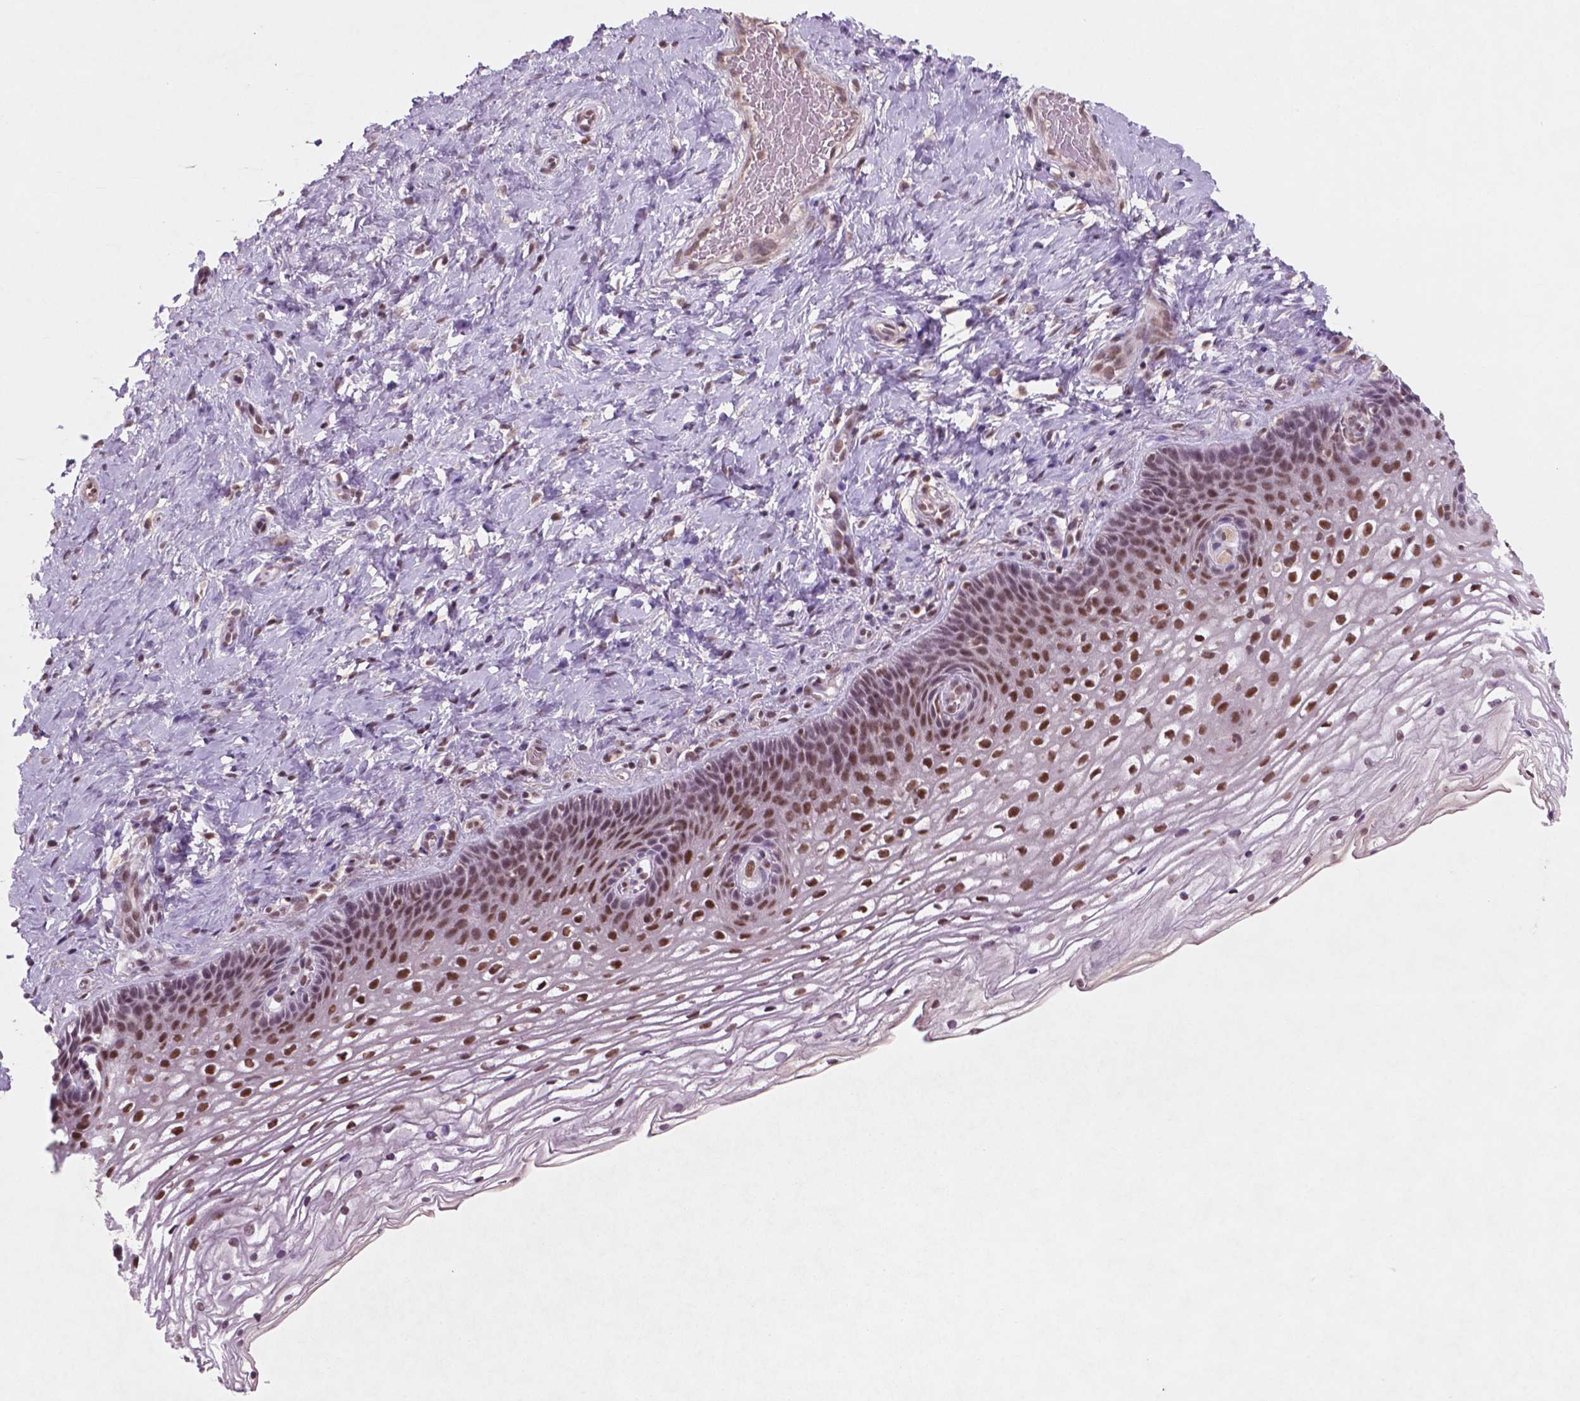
{"staining": {"intensity": "moderate", "quantity": ">75%", "location": "nuclear"}, "tissue": "cervix", "cell_type": "Glandular cells", "image_type": "normal", "snomed": [{"axis": "morphology", "description": "Normal tissue, NOS"}, {"axis": "topography", "description": "Cervix"}], "caption": "Human cervix stained with a brown dye shows moderate nuclear positive expression in about >75% of glandular cells.", "gene": "CTR9", "patient": {"sex": "female", "age": 34}}